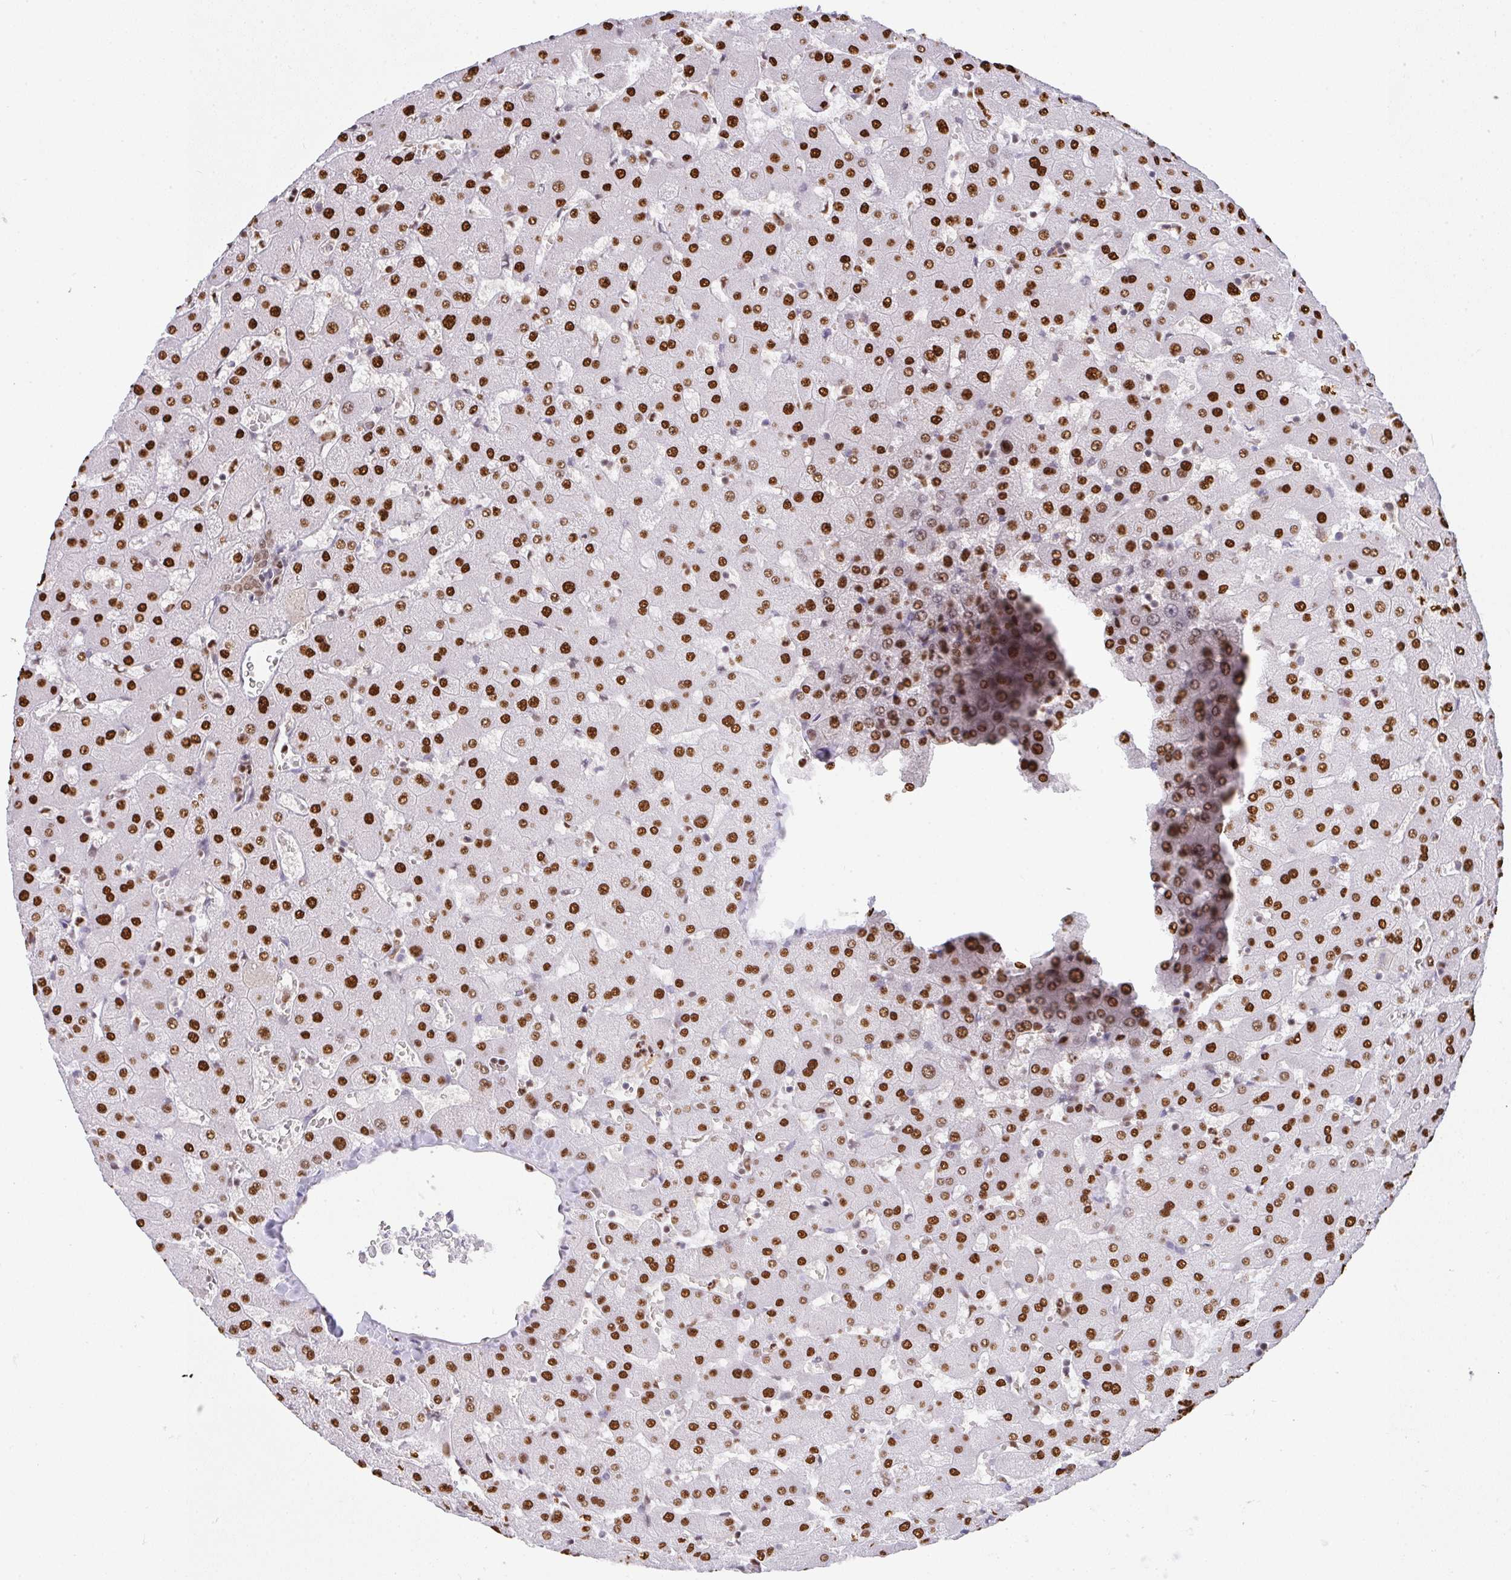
{"staining": {"intensity": "weak", "quantity": ">75%", "location": "nuclear"}, "tissue": "liver", "cell_type": "Cholangiocytes", "image_type": "normal", "snomed": [{"axis": "morphology", "description": "Normal tissue, NOS"}, {"axis": "topography", "description": "Liver"}], "caption": "Immunohistochemistry (IHC) micrograph of benign liver stained for a protein (brown), which demonstrates low levels of weak nuclear staining in approximately >75% of cholangiocytes.", "gene": "BBX", "patient": {"sex": "female", "age": 63}}